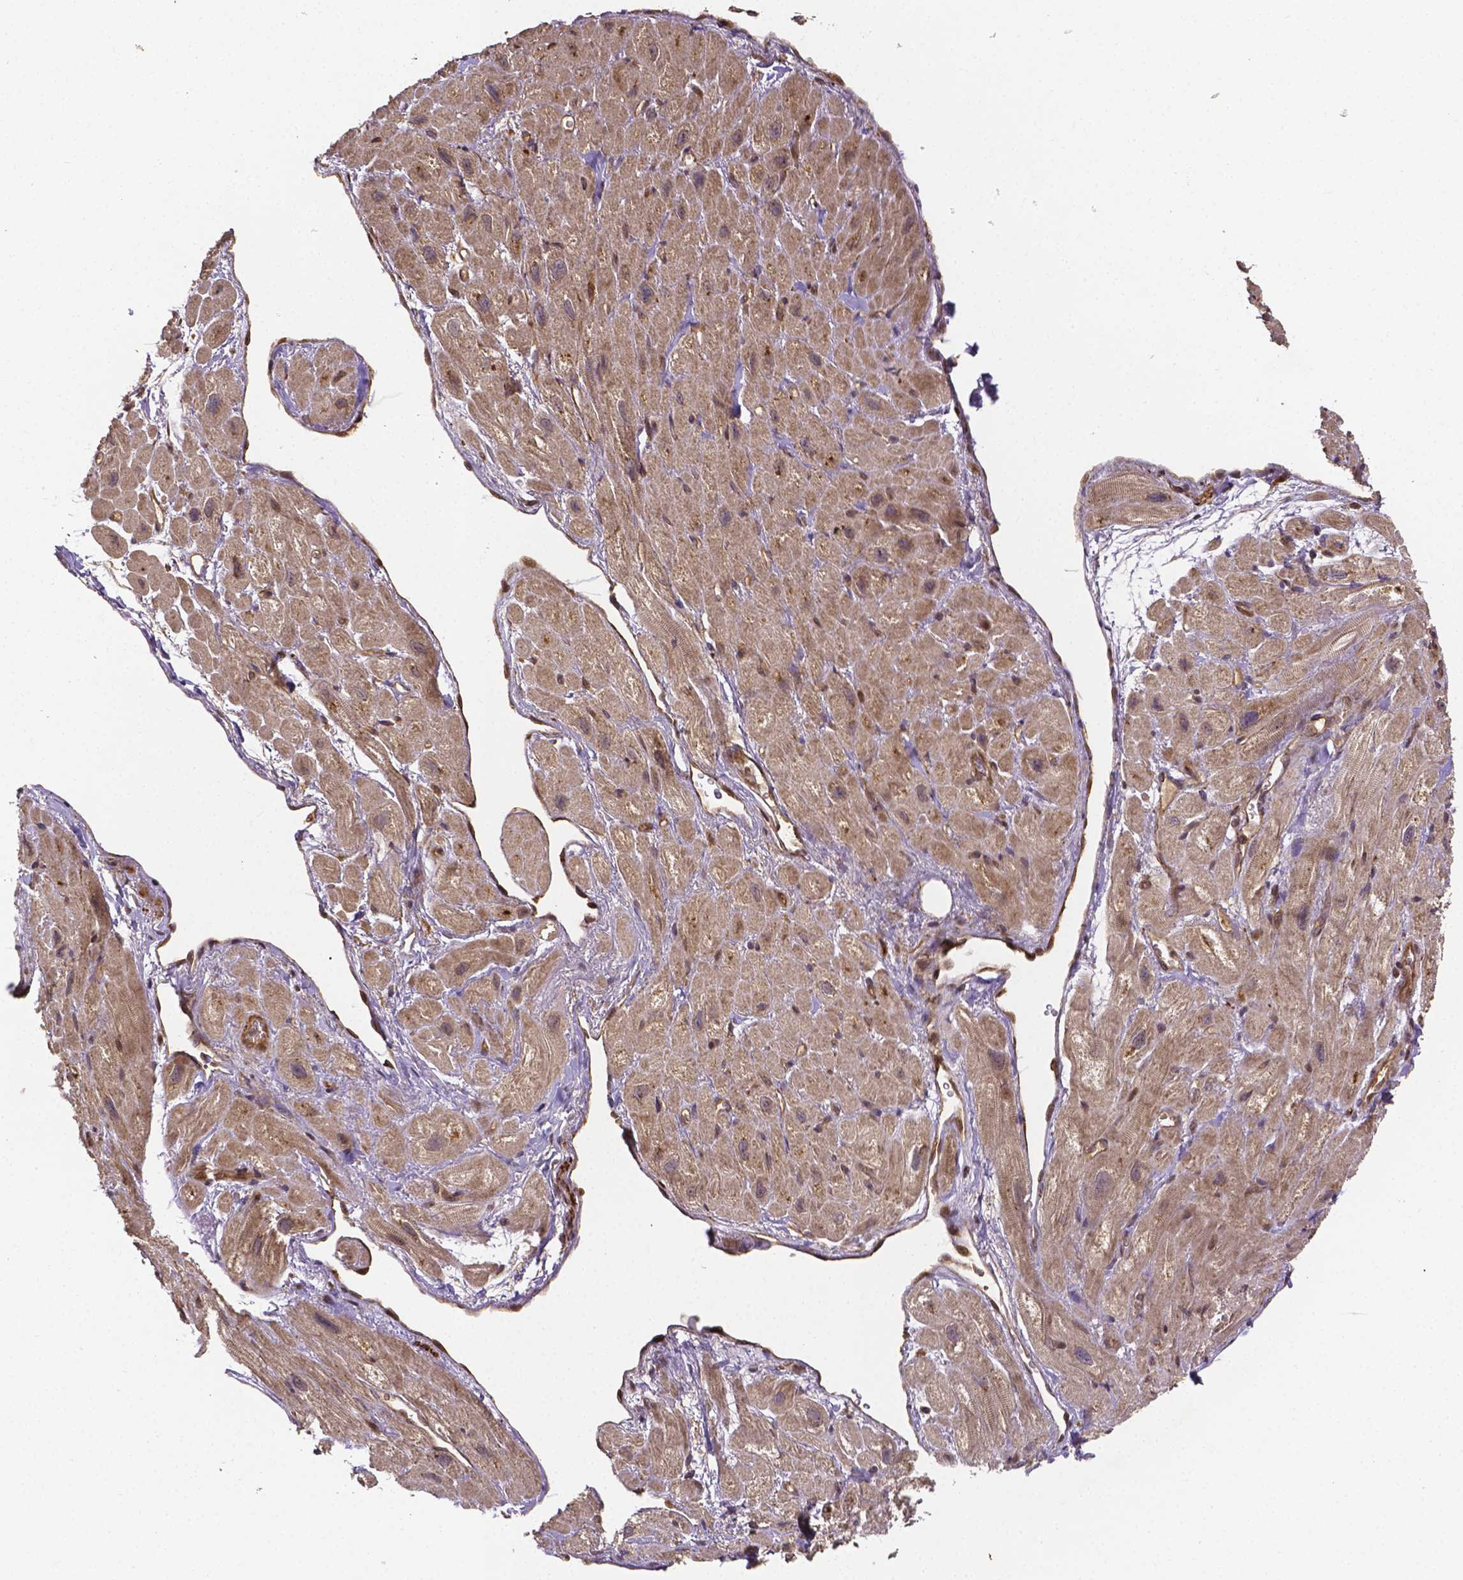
{"staining": {"intensity": "weak", "quantity": ">75%", "location": "cytoplasmic/membranous"}, "tissue": "heart muscle", "cell_type": "Cardiomyocytes", "image_type": "normal", "snomed": [{"axis": "morphology", "description": "Normal tissue, NOS"}, {"axis": "topography", "description": "Heart"}], "caption": "Normal heart muscle exhibits weak cytoplasmic/membranous positivity in about >75% of cardiomyocytes, visualized by immunohistochemistry. (DAB = brown stain, brightfield microscopy at high magnification).", "gene": "RNF123", "patient": {"sex": "female", "age": 62}}